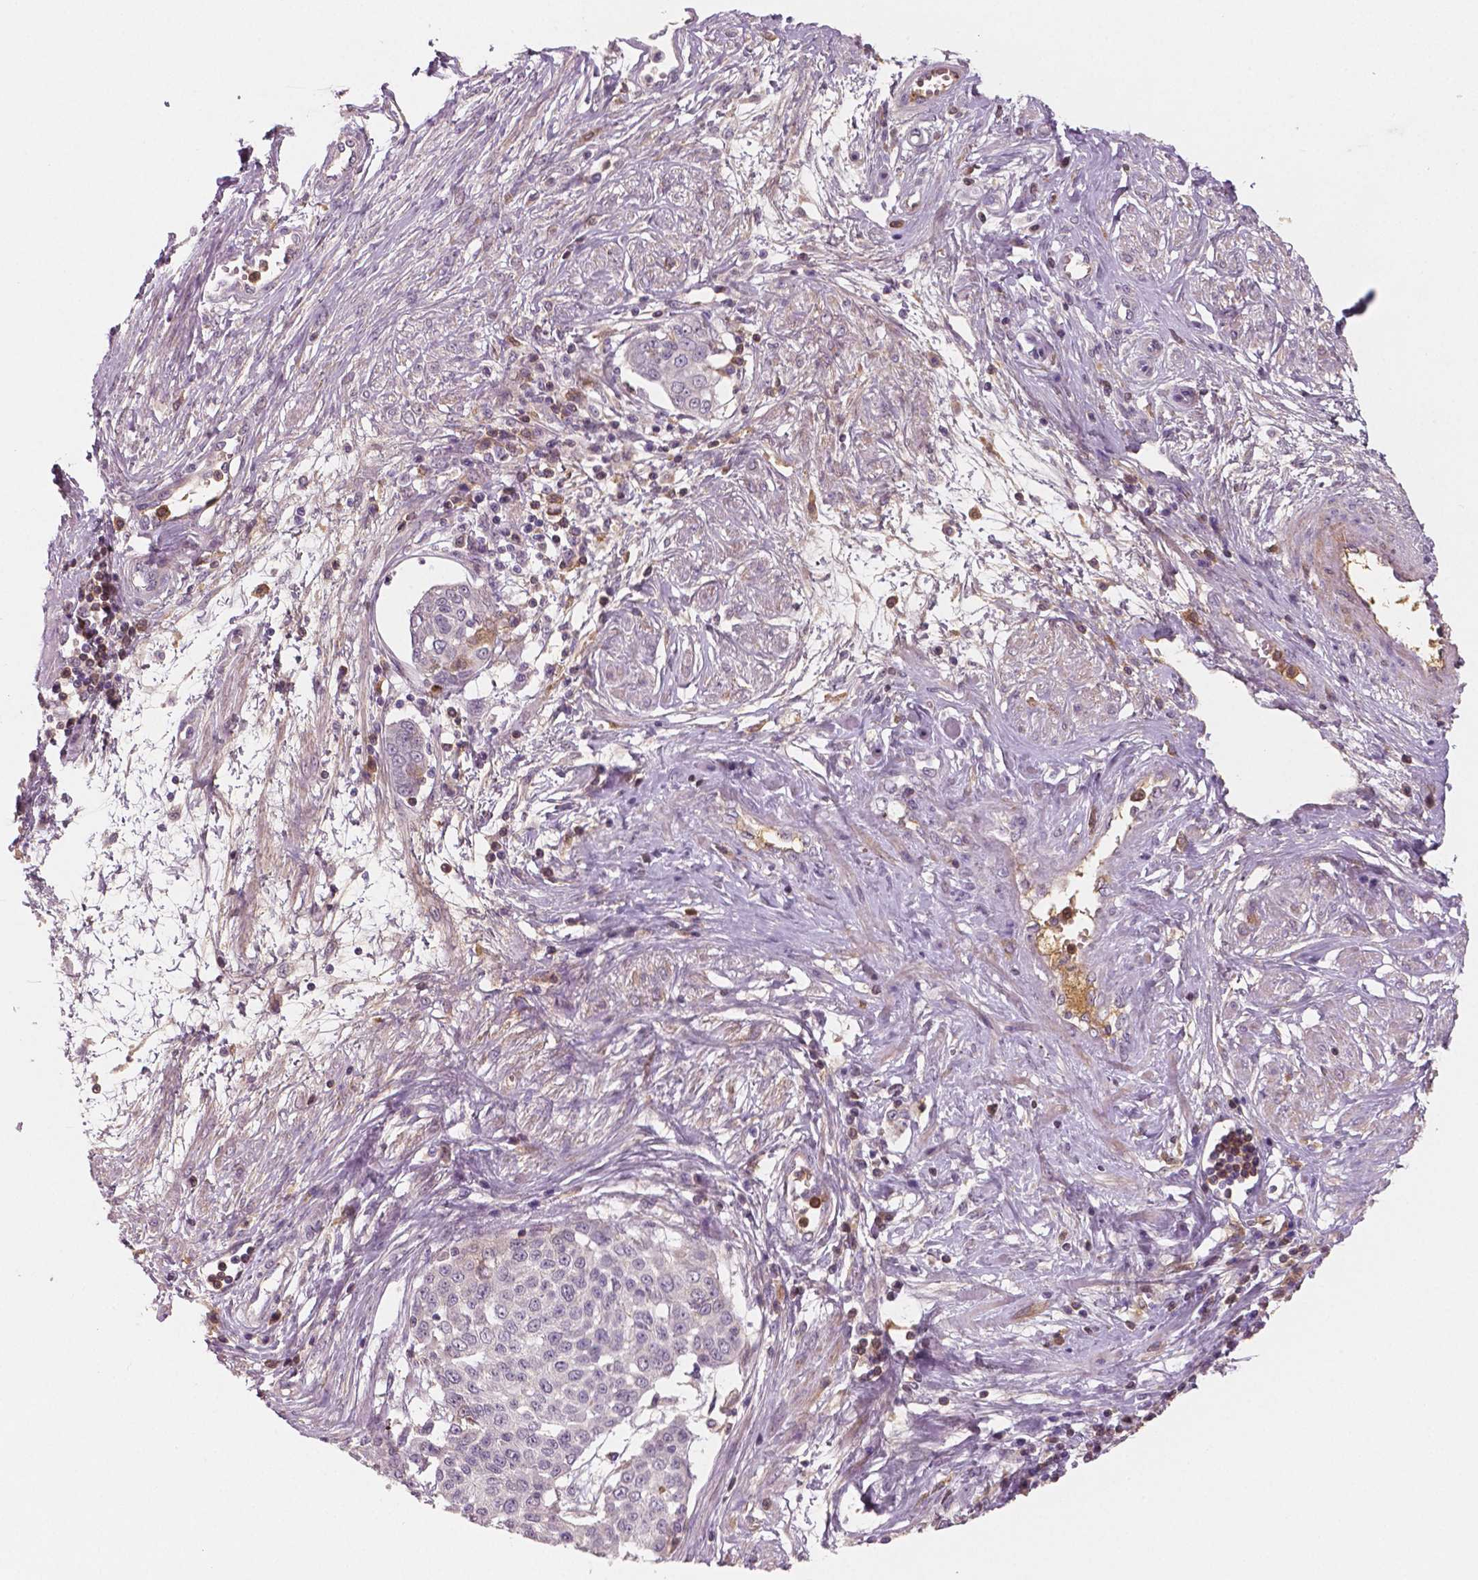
{"staining": {"intensity": "negative", "quantity": "none", "location": "none"}, "tissue": "cervical cancer", "cell_type": "Tumor cells", "image_type": "cancer", "snomed": [{"axis": "morphology", "description": "Squamous cell carcinoma, NOS"}, {"axis": "topography", "description": "Cervix"}], "caption": "Micrograph shows no protein staining in tumor cells of cervical cancer tissue. Nuclei are stained in blue.", "gene": "APOA4", "patient": {"sex": "female", "age": 34}}